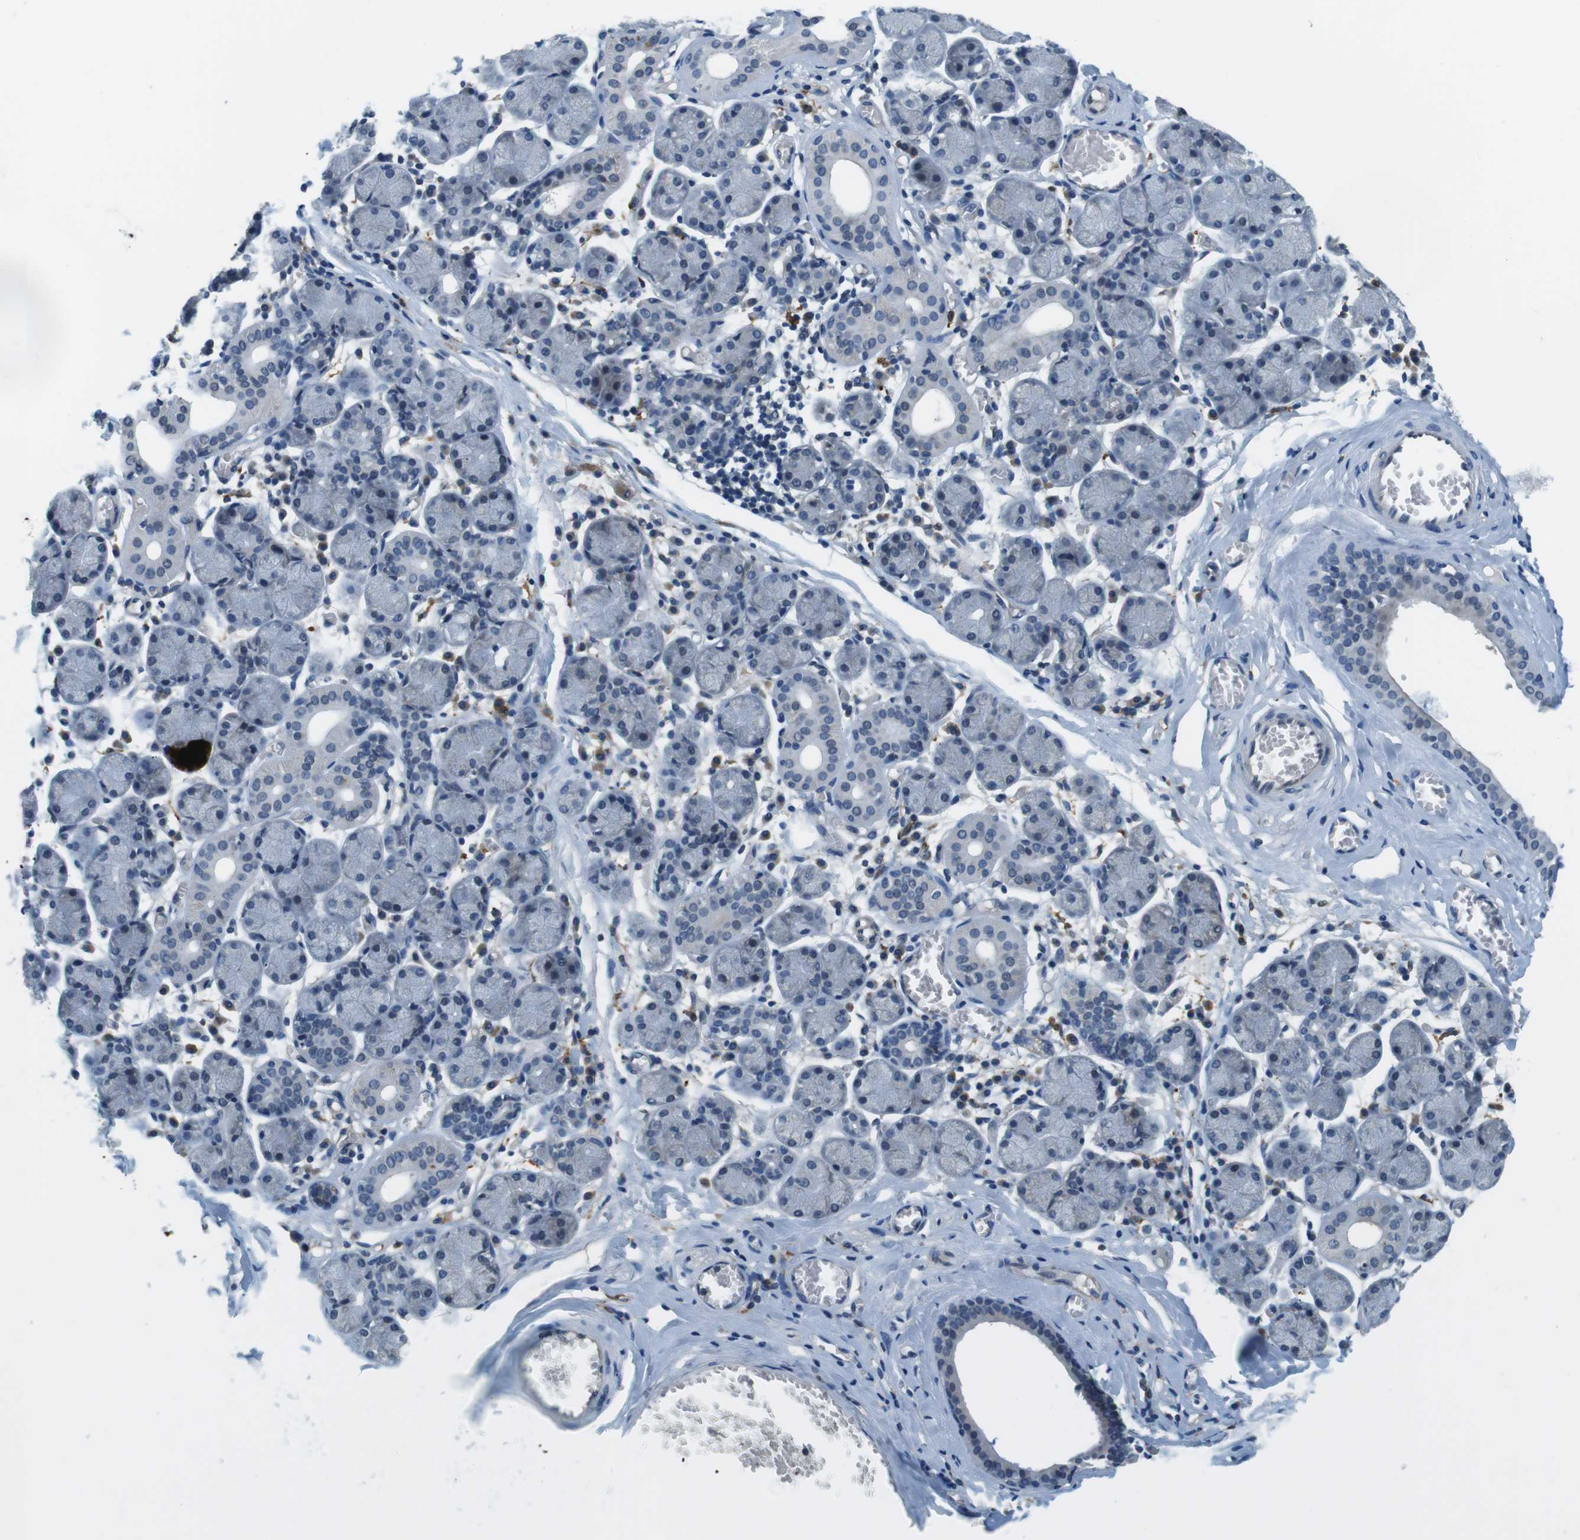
{"staining": {"intensity": "negative", "quantity": "none", "location": "none"}, "tissue": "salivary gland", "cell_type": "Glandular cells", "image_type": "normal", "snomed": [{"axis": "morphology", "description": "Normal tissue, NOS"}, {"axis": "topography", "description": "Salivary gland"}], "caption": "This is a photomicrograph of IHC staining of unremarkable salivary gland, which shows no expression in glandular cells. Nuclei are stained in blue.", "gene": "CD163L1", "patient": {"sex": "female", "age": 24}}